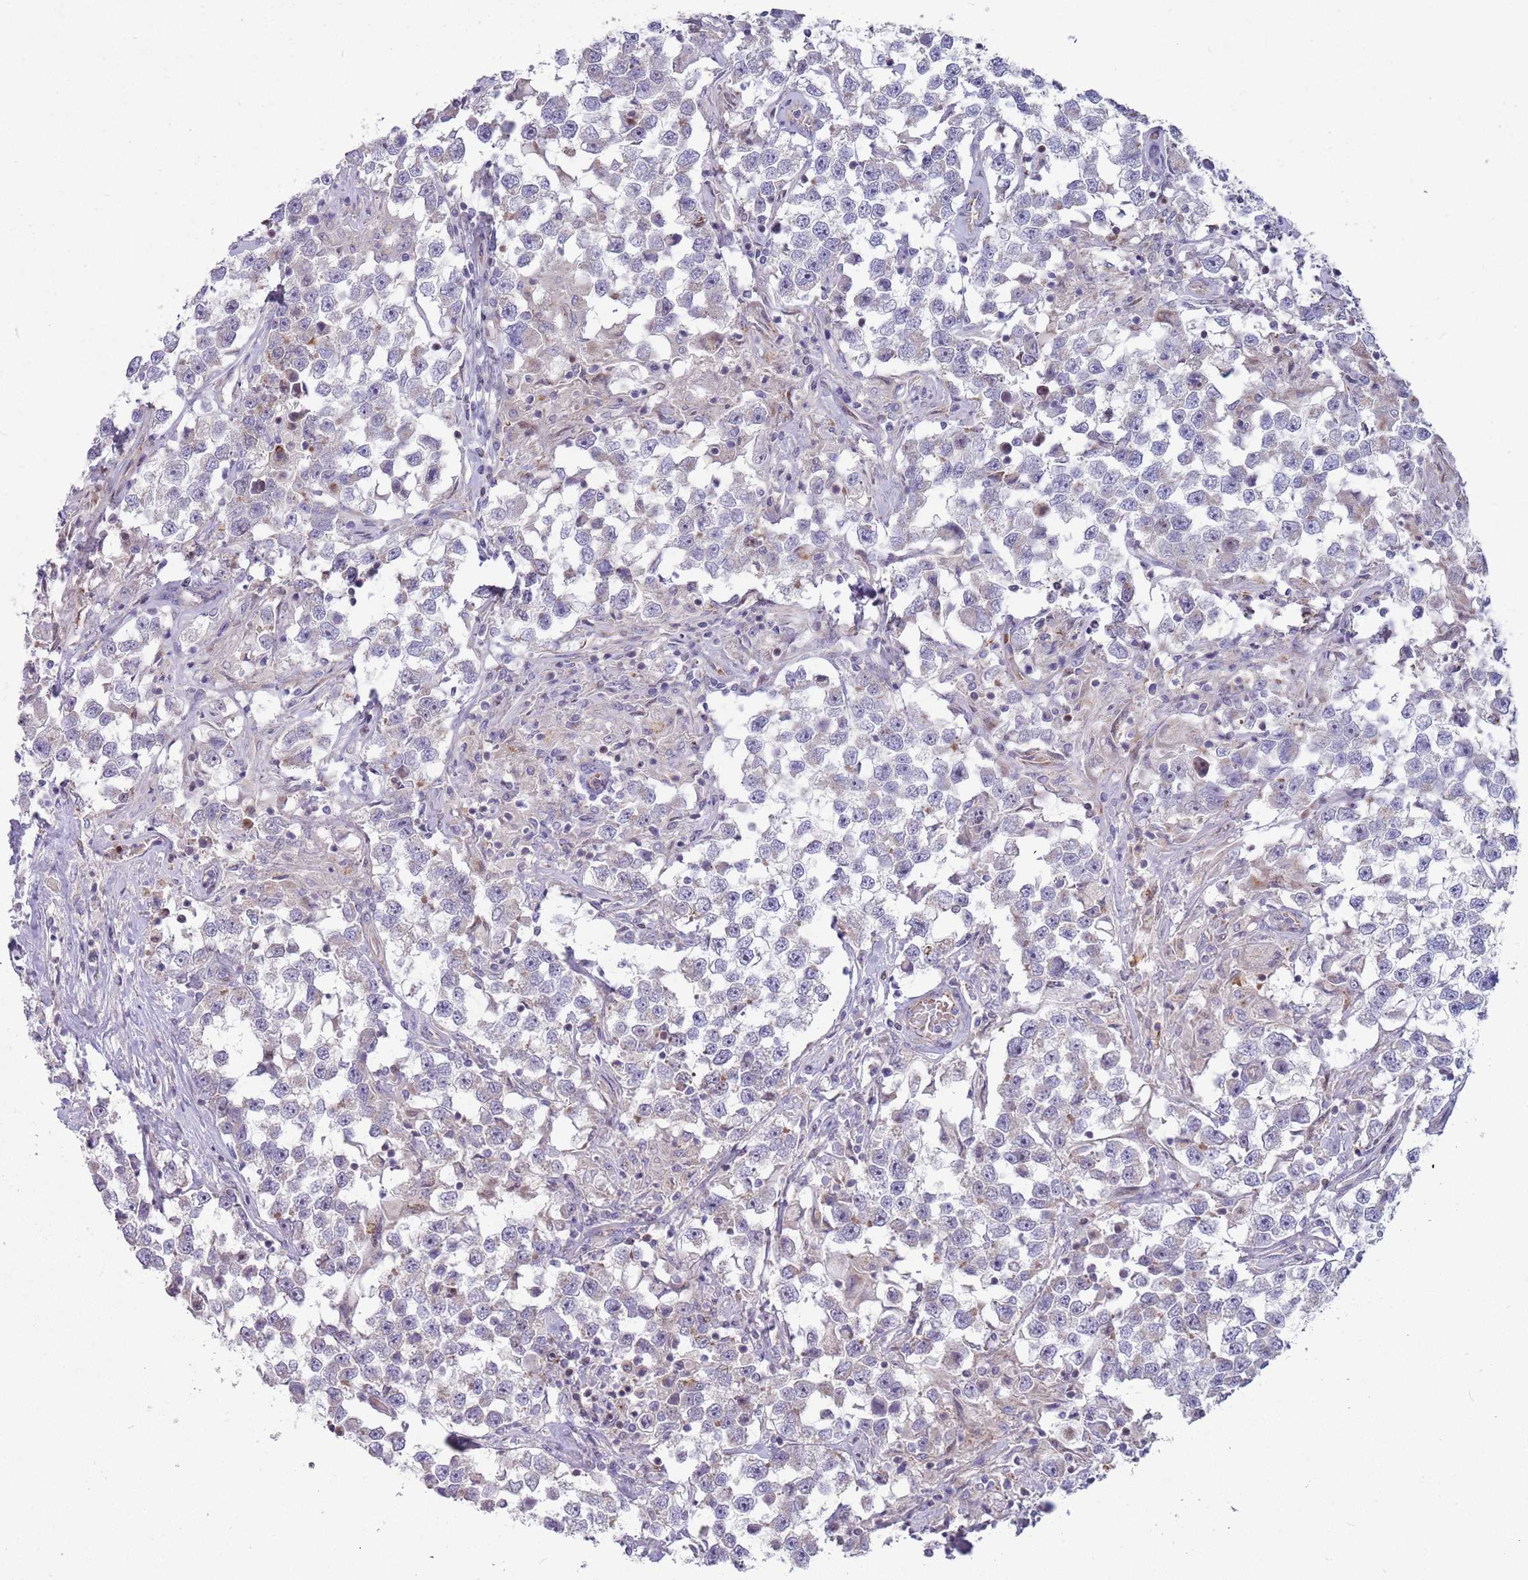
{"staining": {"intensity": "negative", "quantity": "none", "location": "none"}, "tissue": "testis cancer", "cell_type": "Tumor cells", "image_type": "cancer", "snomed": [{"axis": "morphology", "description": "Seminoma, NOS"}, {"axis": "topography", "description": "Testis"}], "caption": "The histopathology image shows no significant staining in tumor cells of testis seminoma.", "gene": "ITGB6", "patient": {"sex": "male", "age": 46}}